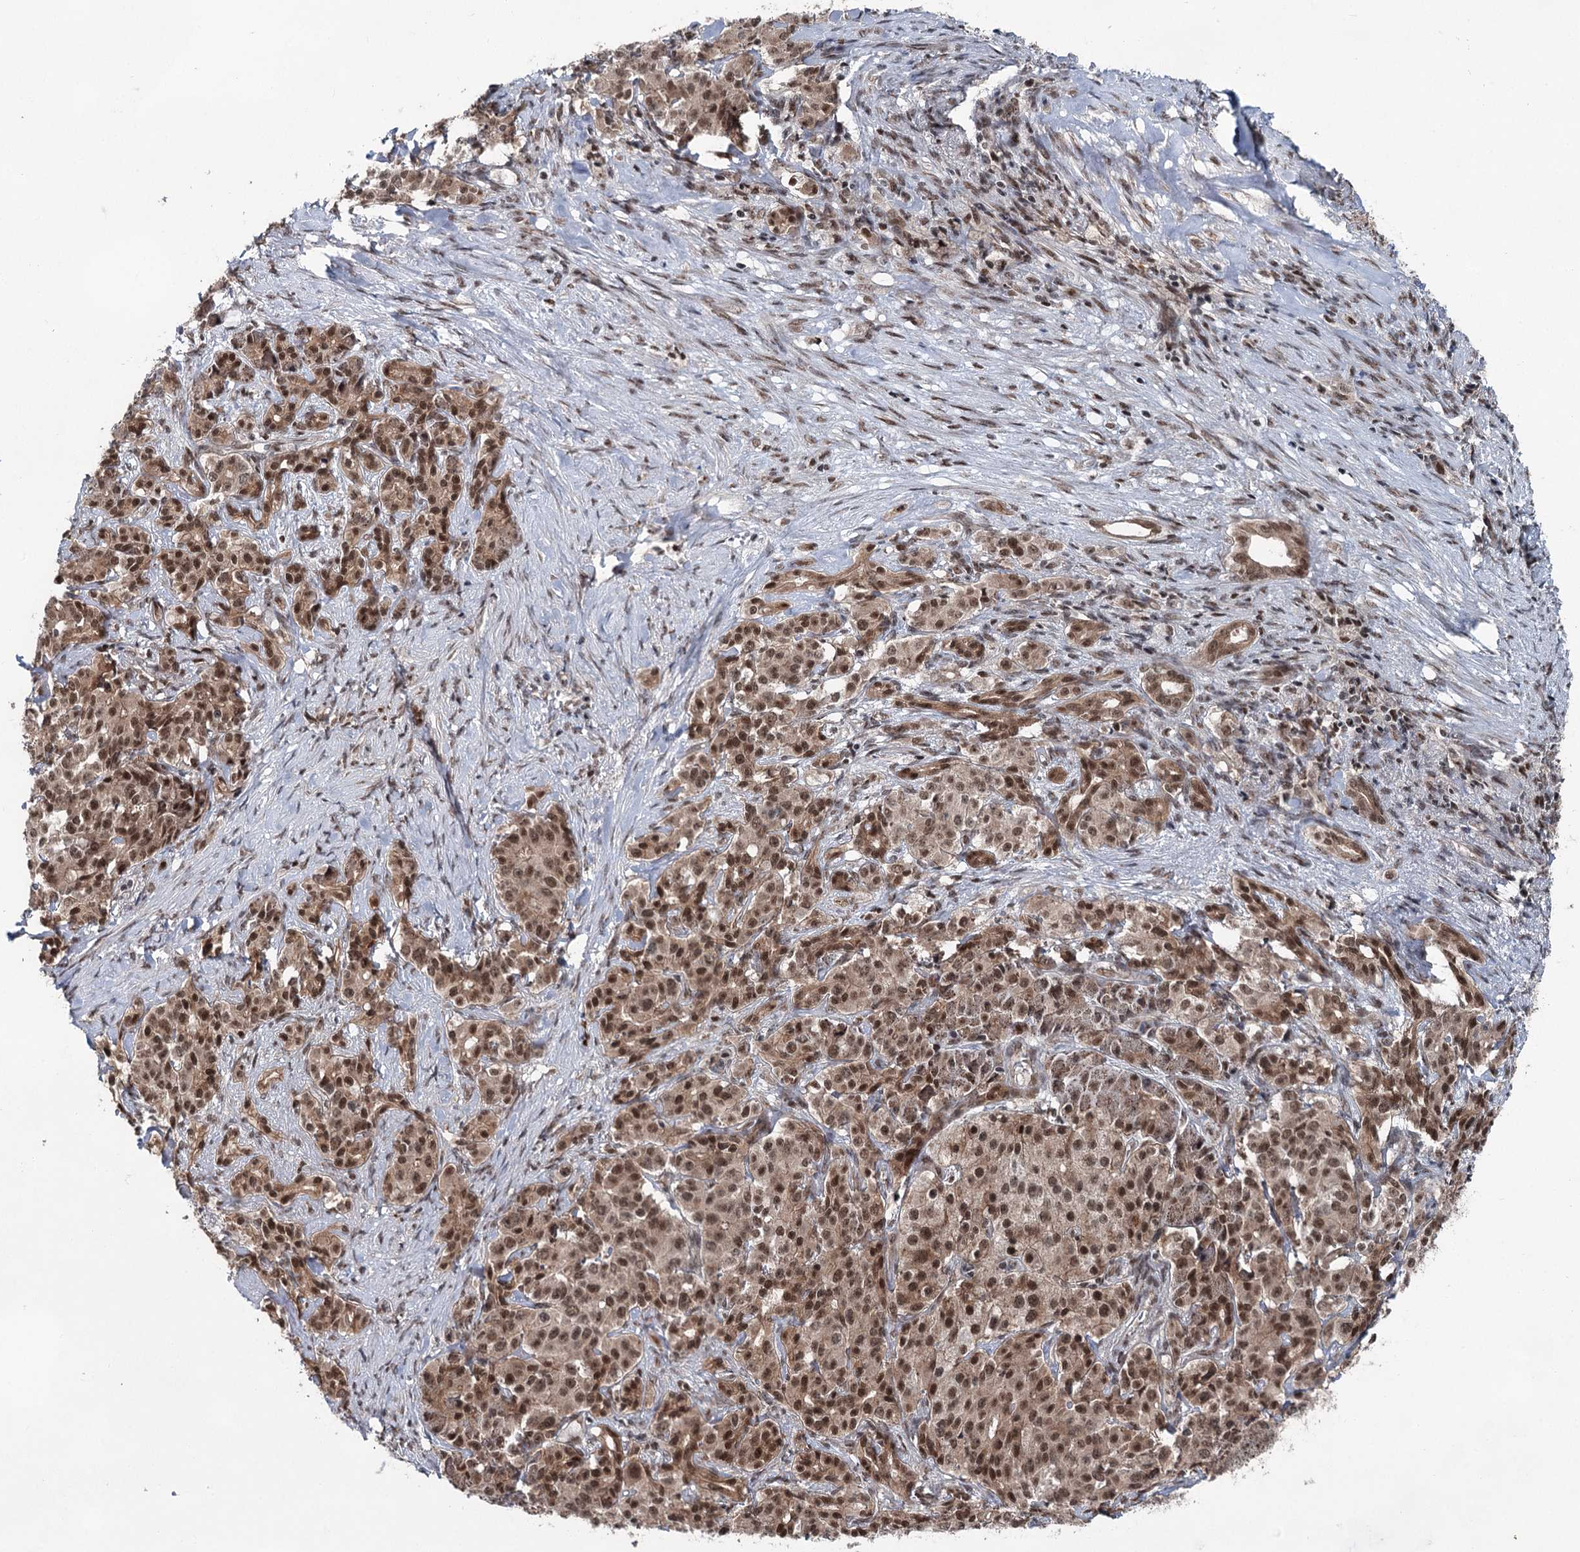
{"staining": {"intensity": "moderate", "quantity": ">75%", "location": "cytoplasmic/membranous,nuclear"}, "tissue": "pancreatic cancer", "cell_type": "Tumor cells", "image_type": "cancer", "snomed": [{"axis": "morphology", "description": "Adenocarcinoma, NOS"}, {"axis": "topography", "description": "Pancreas"}], "caption": "Pancreatic cancer (adenocarcinoma) stained with DAB immunohistochemistry (IHC) shows medium levels of moderate cytoplasmic/membranous and nuclear expression in about >75% of tumor cells. (IHC, brightfield microscopy, high magnification).", "gene": "ZCCHC8", "patient": {"sex": "female", "age": 74}}